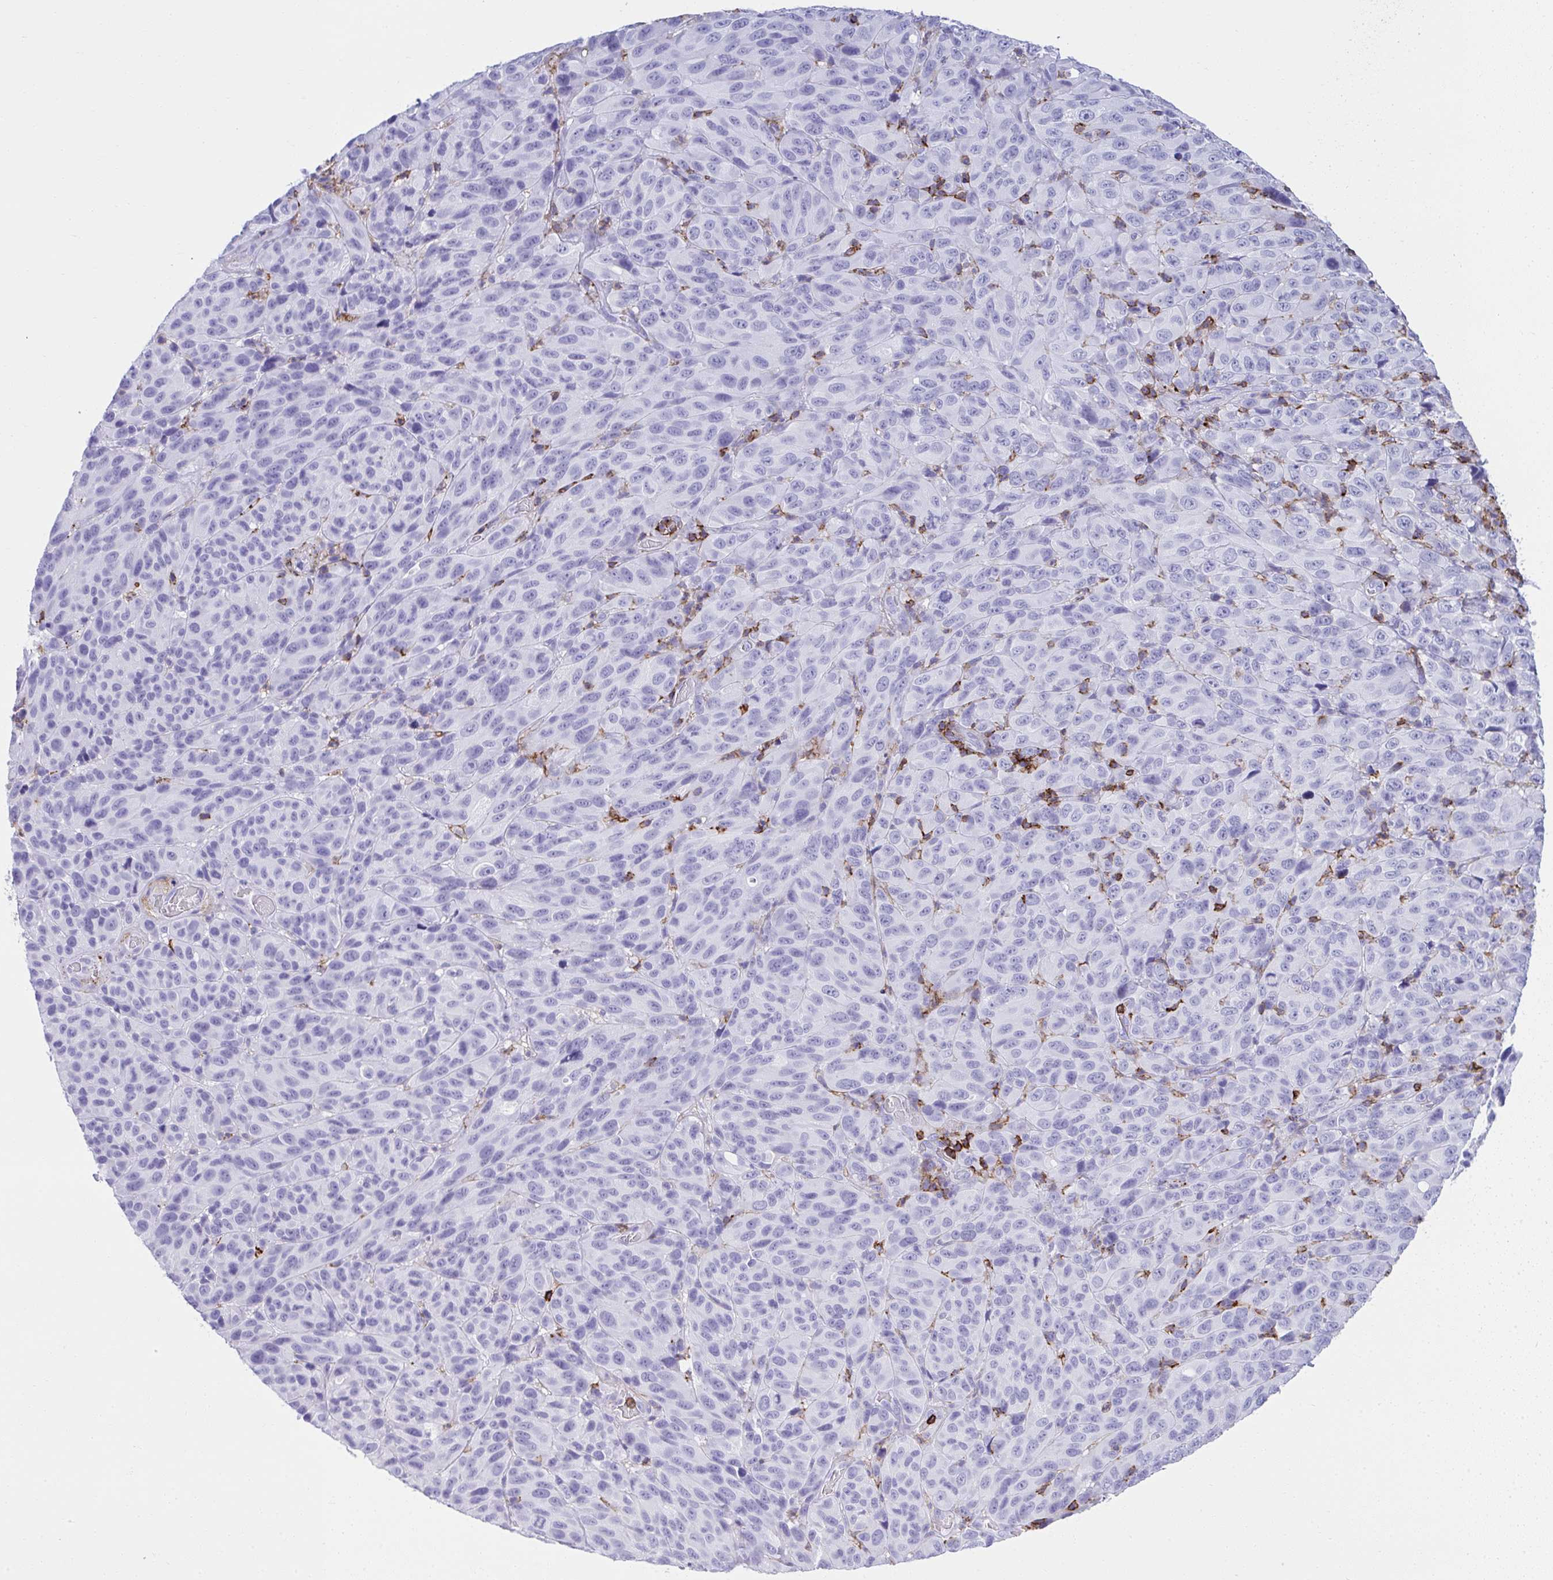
{"staining": {"intensity": "negative", "quantity": "none", "location": "none"}, "tissue": "melanoma", "cell_type": "Tumor cells", "image_type": "cancer", "snomed": [{"axis": "morphology", "description": "Malignant melanoma, NOS"}, {"axis": "topography", "description": "Skin"}], "caption": "An immunohistochemistry histopathology image of malignant melanoma is shown. There is no staining in tumor cells of malignant melanoma.", "gene": "SPN", "patient": {"sex": "male", "age": 85}}